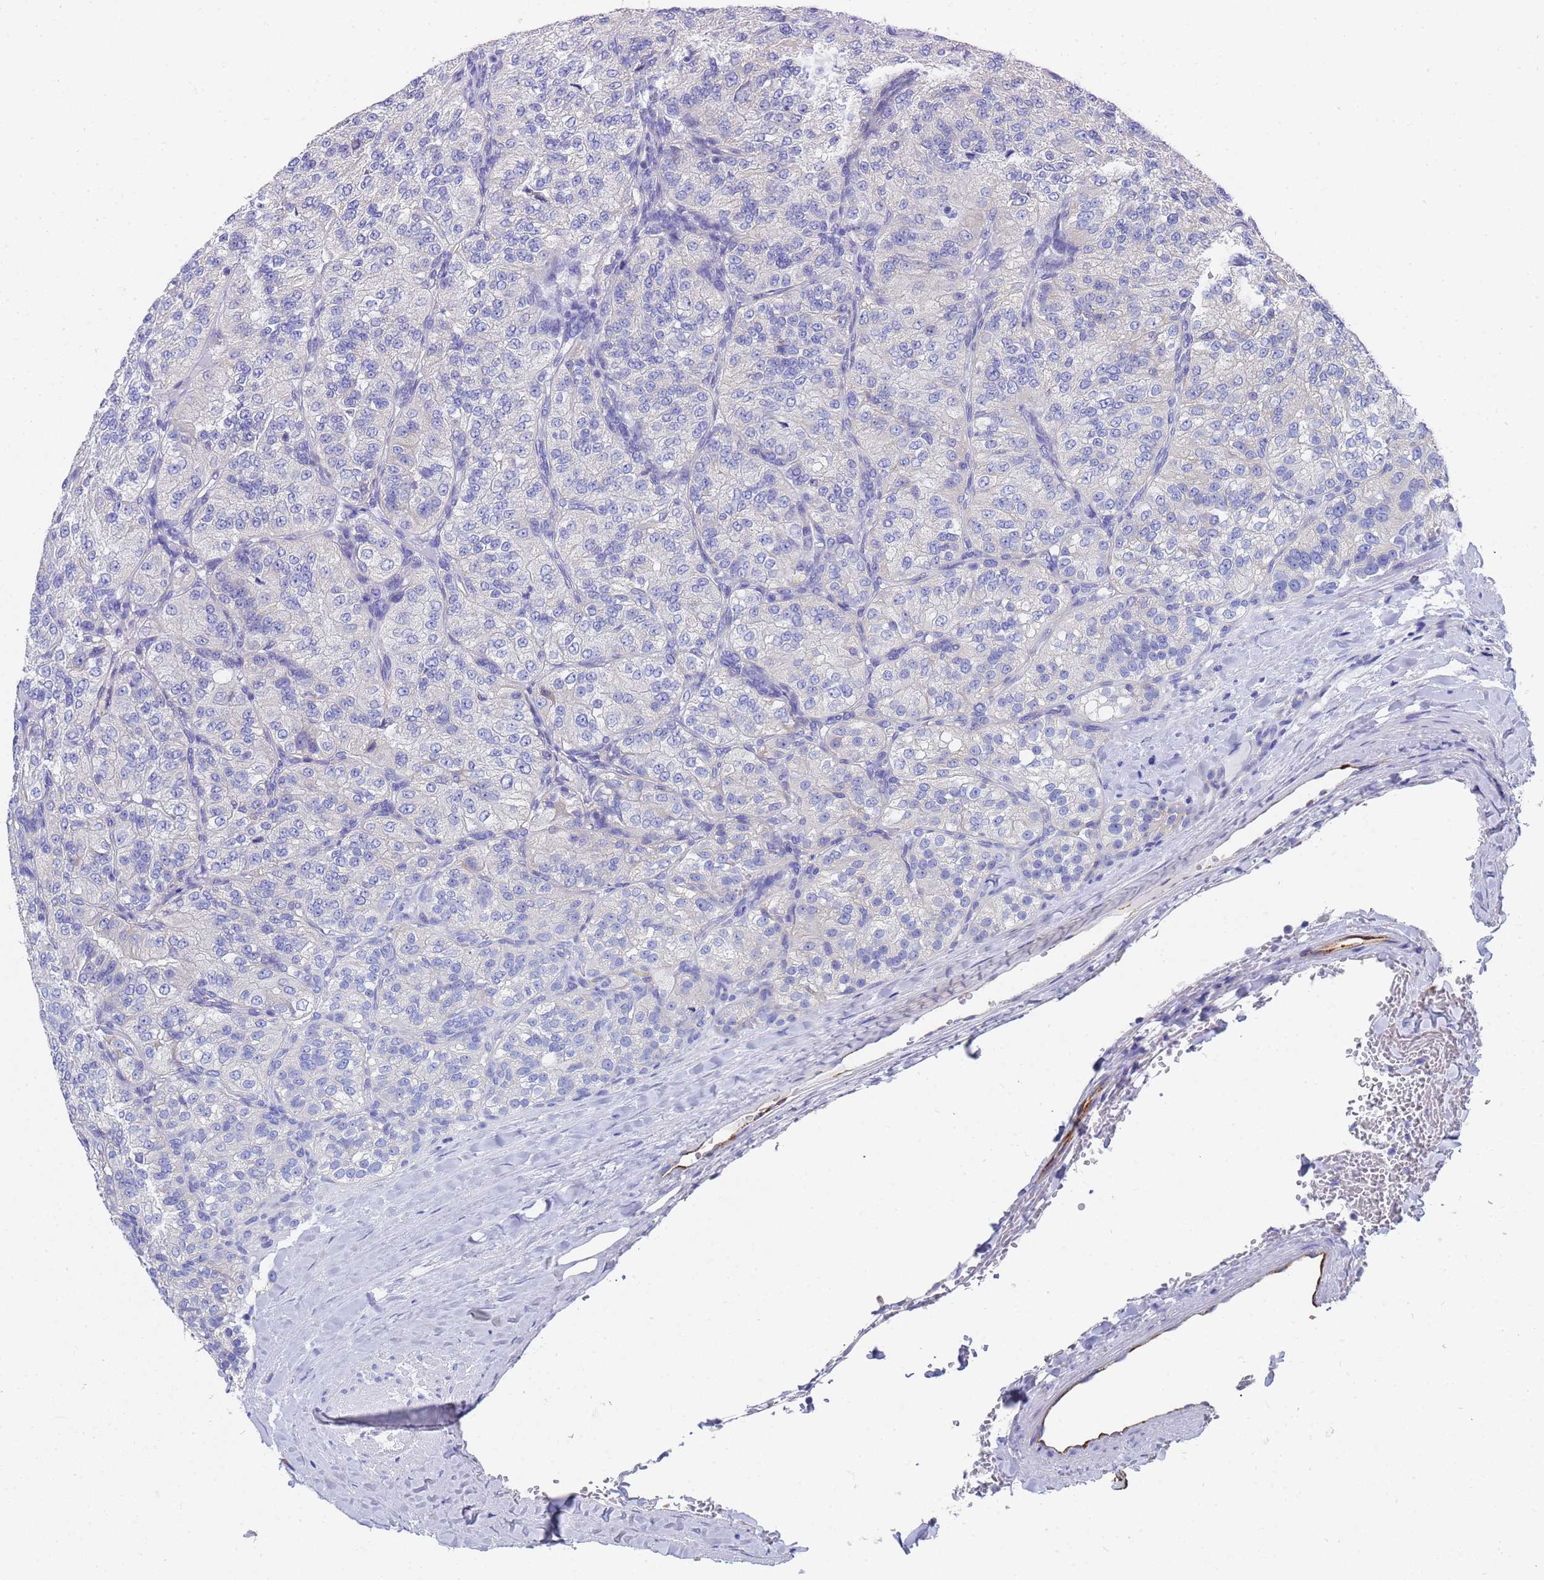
{"staining": {"intensity": "negative", "quantity": "none", "location": "none"}, "tissue": "renal cancer", "cell_type": "Tumor cells", "image_type": "cancer", "snomed": [{"axis": "morphology", "description": "Adenocarcinoma, NOS"}, {"axis": "topography", "description": "Kidney"}], "caption": "The IHC histopathology image has no significant staining in tumor cells of adenocarcinoma (renal) tissue.", "gene": "TM4SF4", "patient": {"sex": "female", "age": 63}}